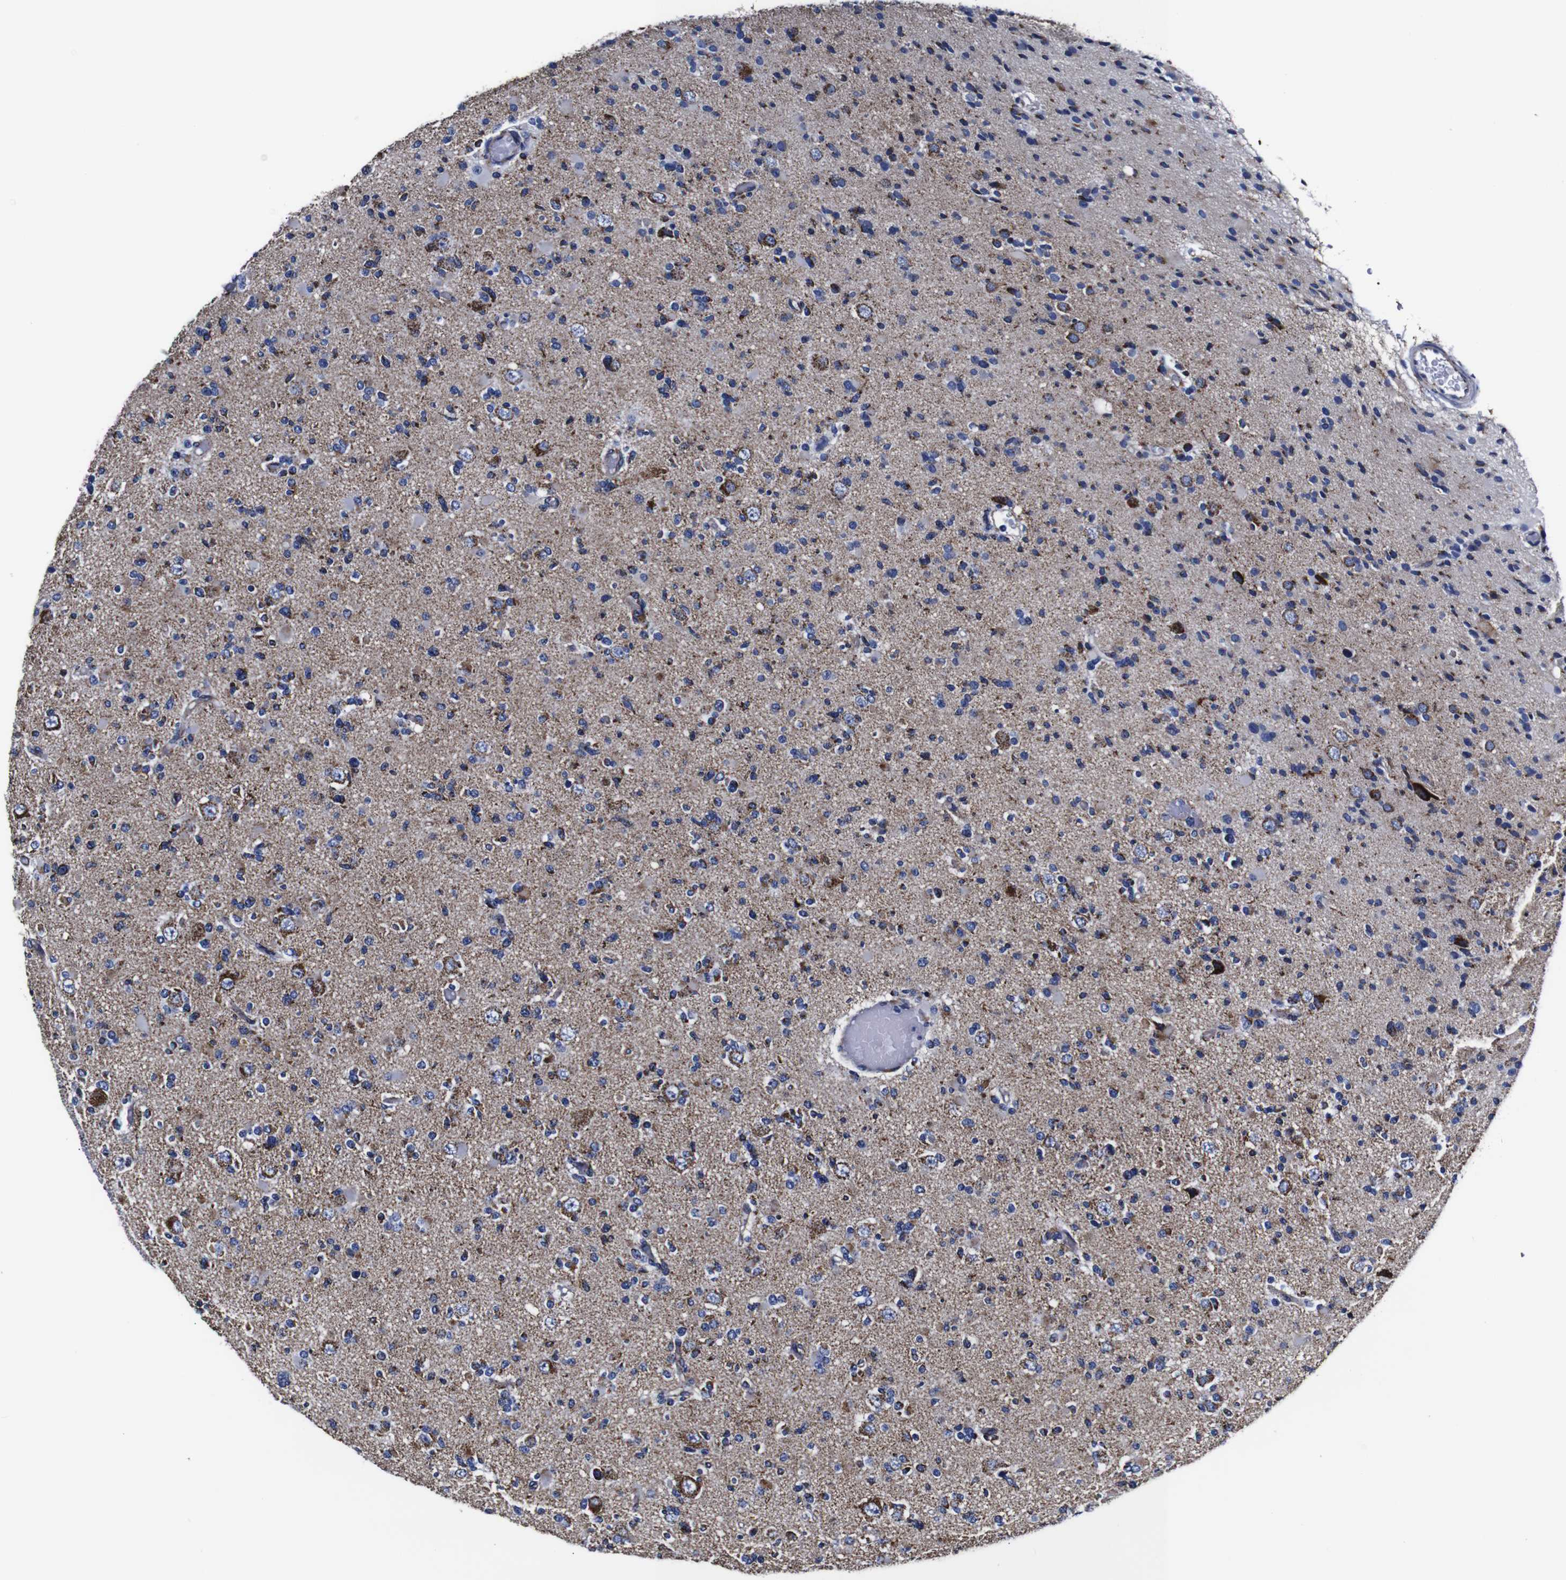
{"staining": {"intensity": "moderate", "quantity": "25%-75%", "location": "cytoplasmic/membranous"}, "tissue": "glioma", "cell_type": "Tumor cells", "image_type": "cancer", "snomed": [{"axis": "morphology", "description": "Glioma, malignant, Low grade"}, {"axis": "topography", "description": "Brain"}], "caption": "High-magnification brightfield microscopy of low-grade glioma (malignant) stained with DAB (brown) and counterstained with hematoxylin (blue). tumor cells exhibit moderate cytoplasmic/membranous expression is present in approximately25%-75% of cells.", "gene": "FKBP9", "patient": {"sex": "female", "age": 22}}